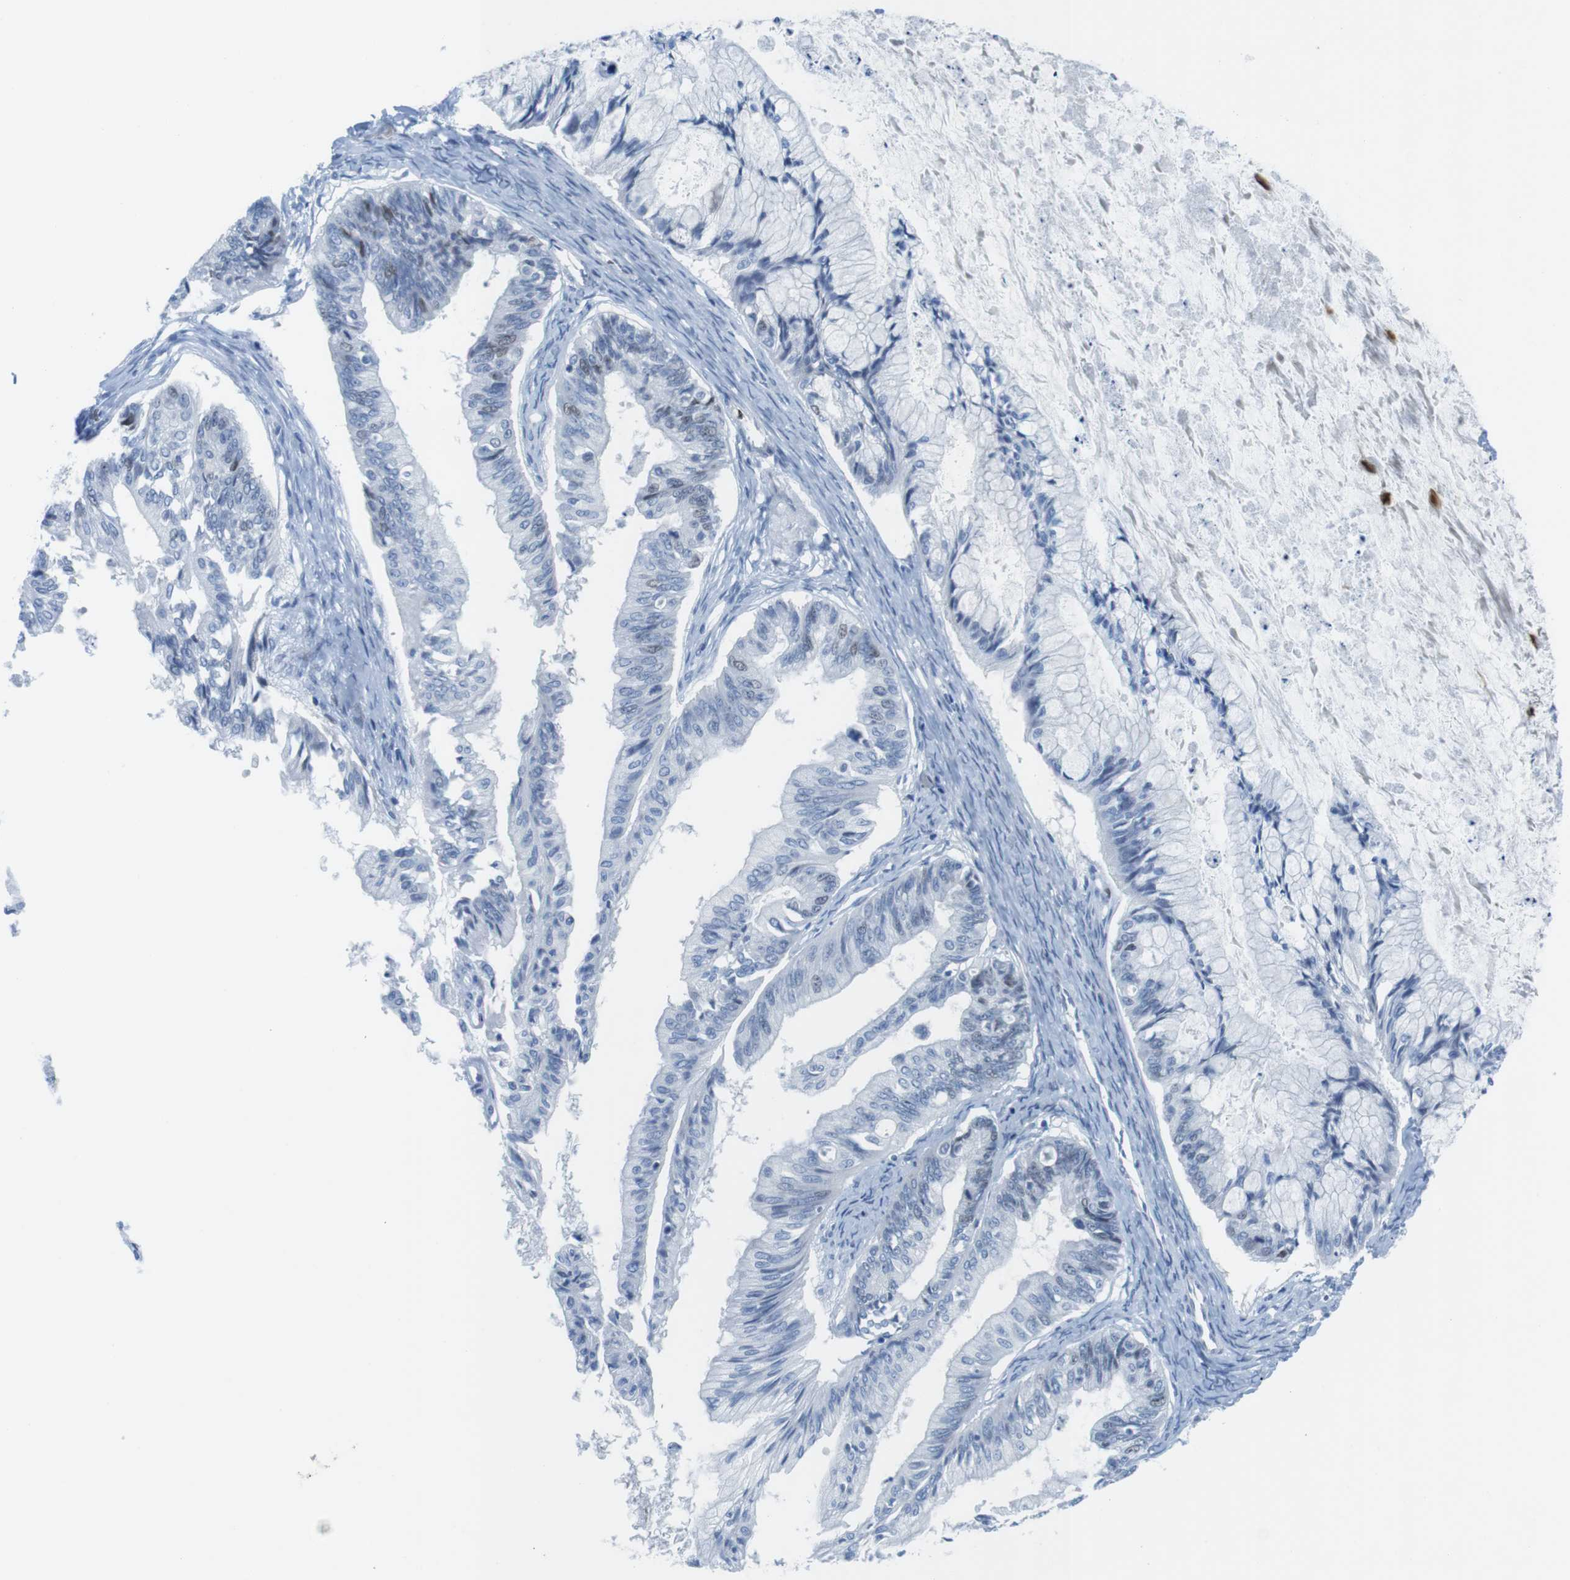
{"staining": {"intensity": "moderate", "quantity": "<25%", "location": "nuclear"}, "tissue": "ovarian cancer", "cell_type": "Tumor cells", "image_type": "cancer", "snomed": [{"axis": "morphology", "description": "Cystadenocarcinoma, mucinous, NOS"}, {"axis": "topography", "description": "Ovary"}], "caption": "Approximately <25% of tumor cells in human ovarian cancer (mucinous cystadenocarcinoma) display moderate nuclear protein expression as visualized by brown immunohistochemical staining.", "gene": "CHAF1A", "patient": {"sex": "female", "age": 57}}